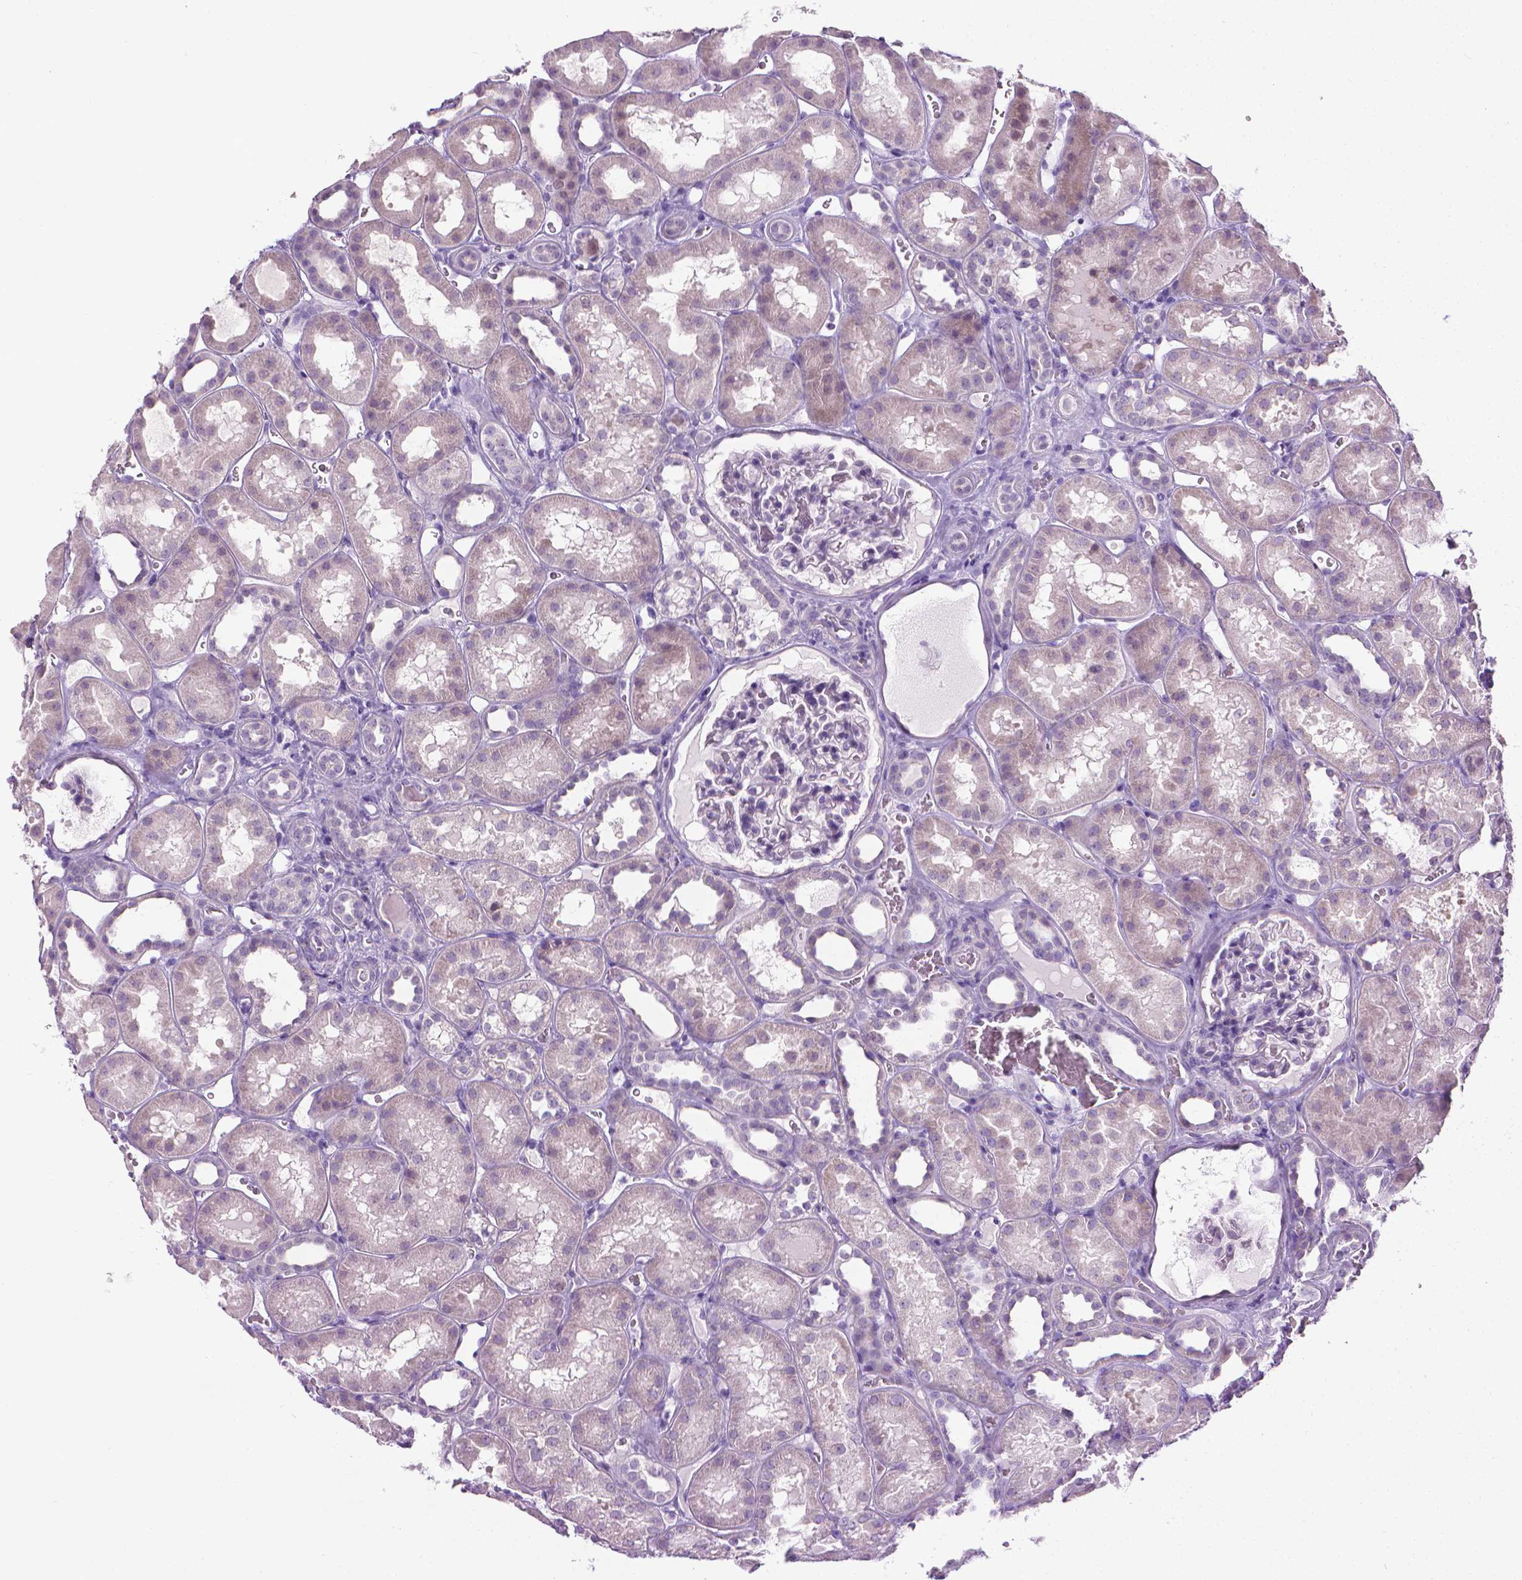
{"staining": {"intensity": "negative", "quantity": "none", "location": "none"}, "tissue": "kidney", "cell_type": "Cells in glomeruli", "image_type": "normal", "snomed": [{"axis": "morphology", "description": "Normal tissue, NOS"}, {"axis": "topography", "description": "Kidney"}], "caption": "Immunohistochemical staining of unremarkable kidney exhibits no significant staining in cells in glomeruli. (Brightfield microscopy of DAB immunohistochemistry (IHC) at high magnification).", "gene": "DNAI7", "patient": {"sex": "female", "age": 41}}